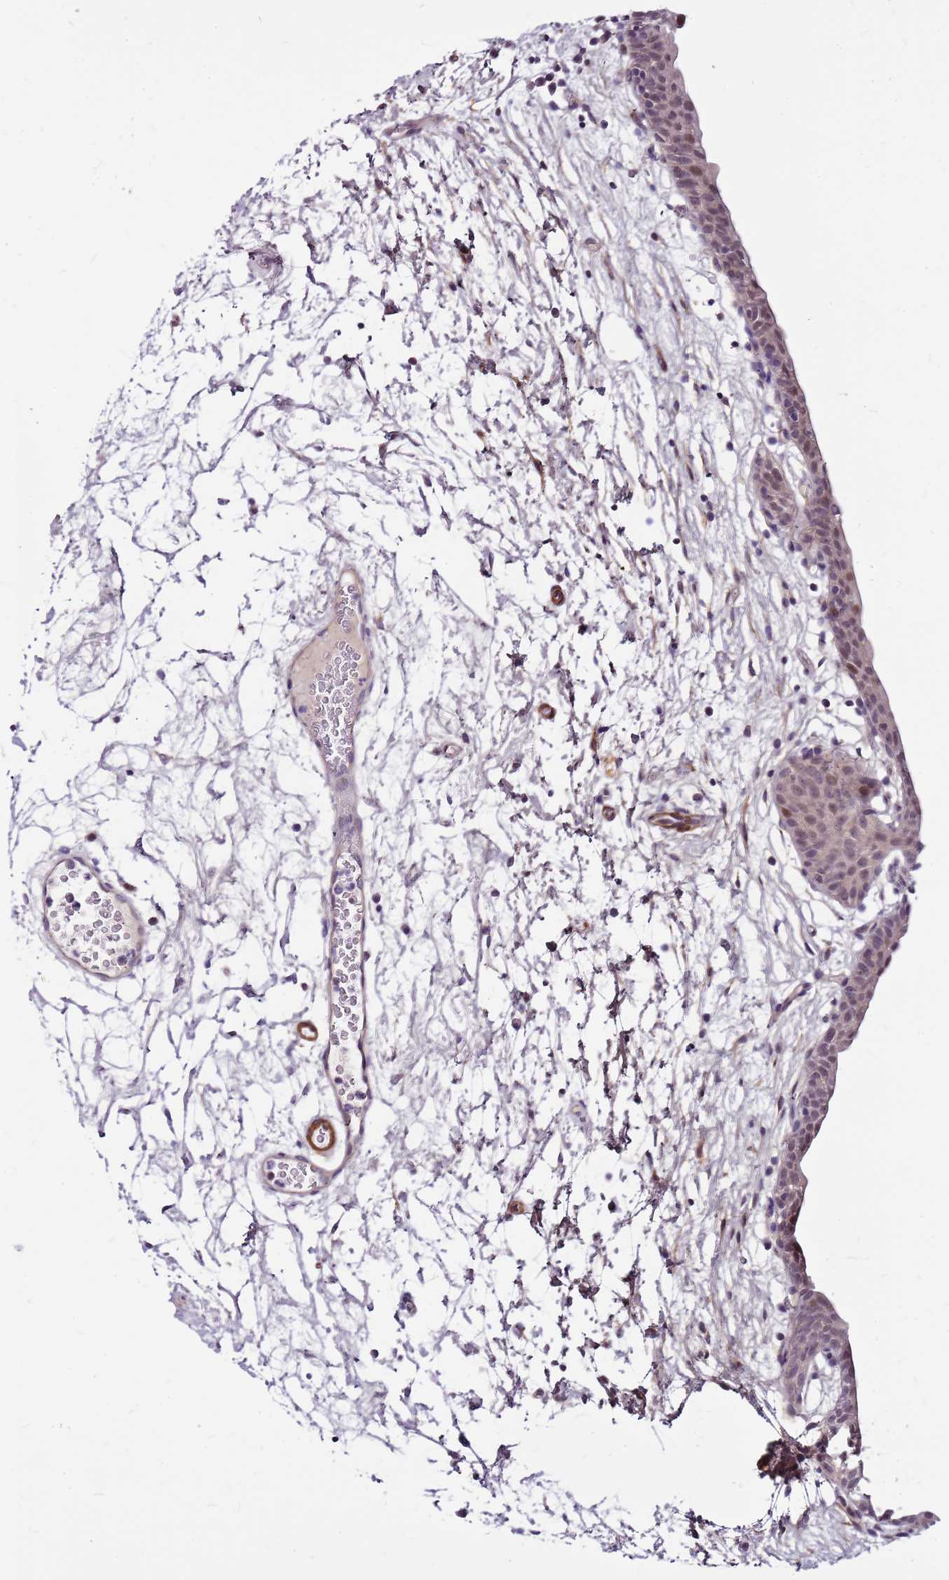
{"staining": {"intensity": "moderate", "quantity": "25%-75%", "location": "nuclear"}, "tissue": "urinary bladder", "cell_type": "Urothelial cells", "image_type": "normal", "snomed": [{"axis": "morphology", "description": "Normal tissue, NOS"}, {"axis": "topography", "description": "Urinary bladder"}], "caption": "Protein analysis of benign urinary bladder reveals moderate nuclear positivity in approximately 25%-75% of urothelial cells.", "gene": "POLE3", "patient": {"sex": "male", "age": 83}}